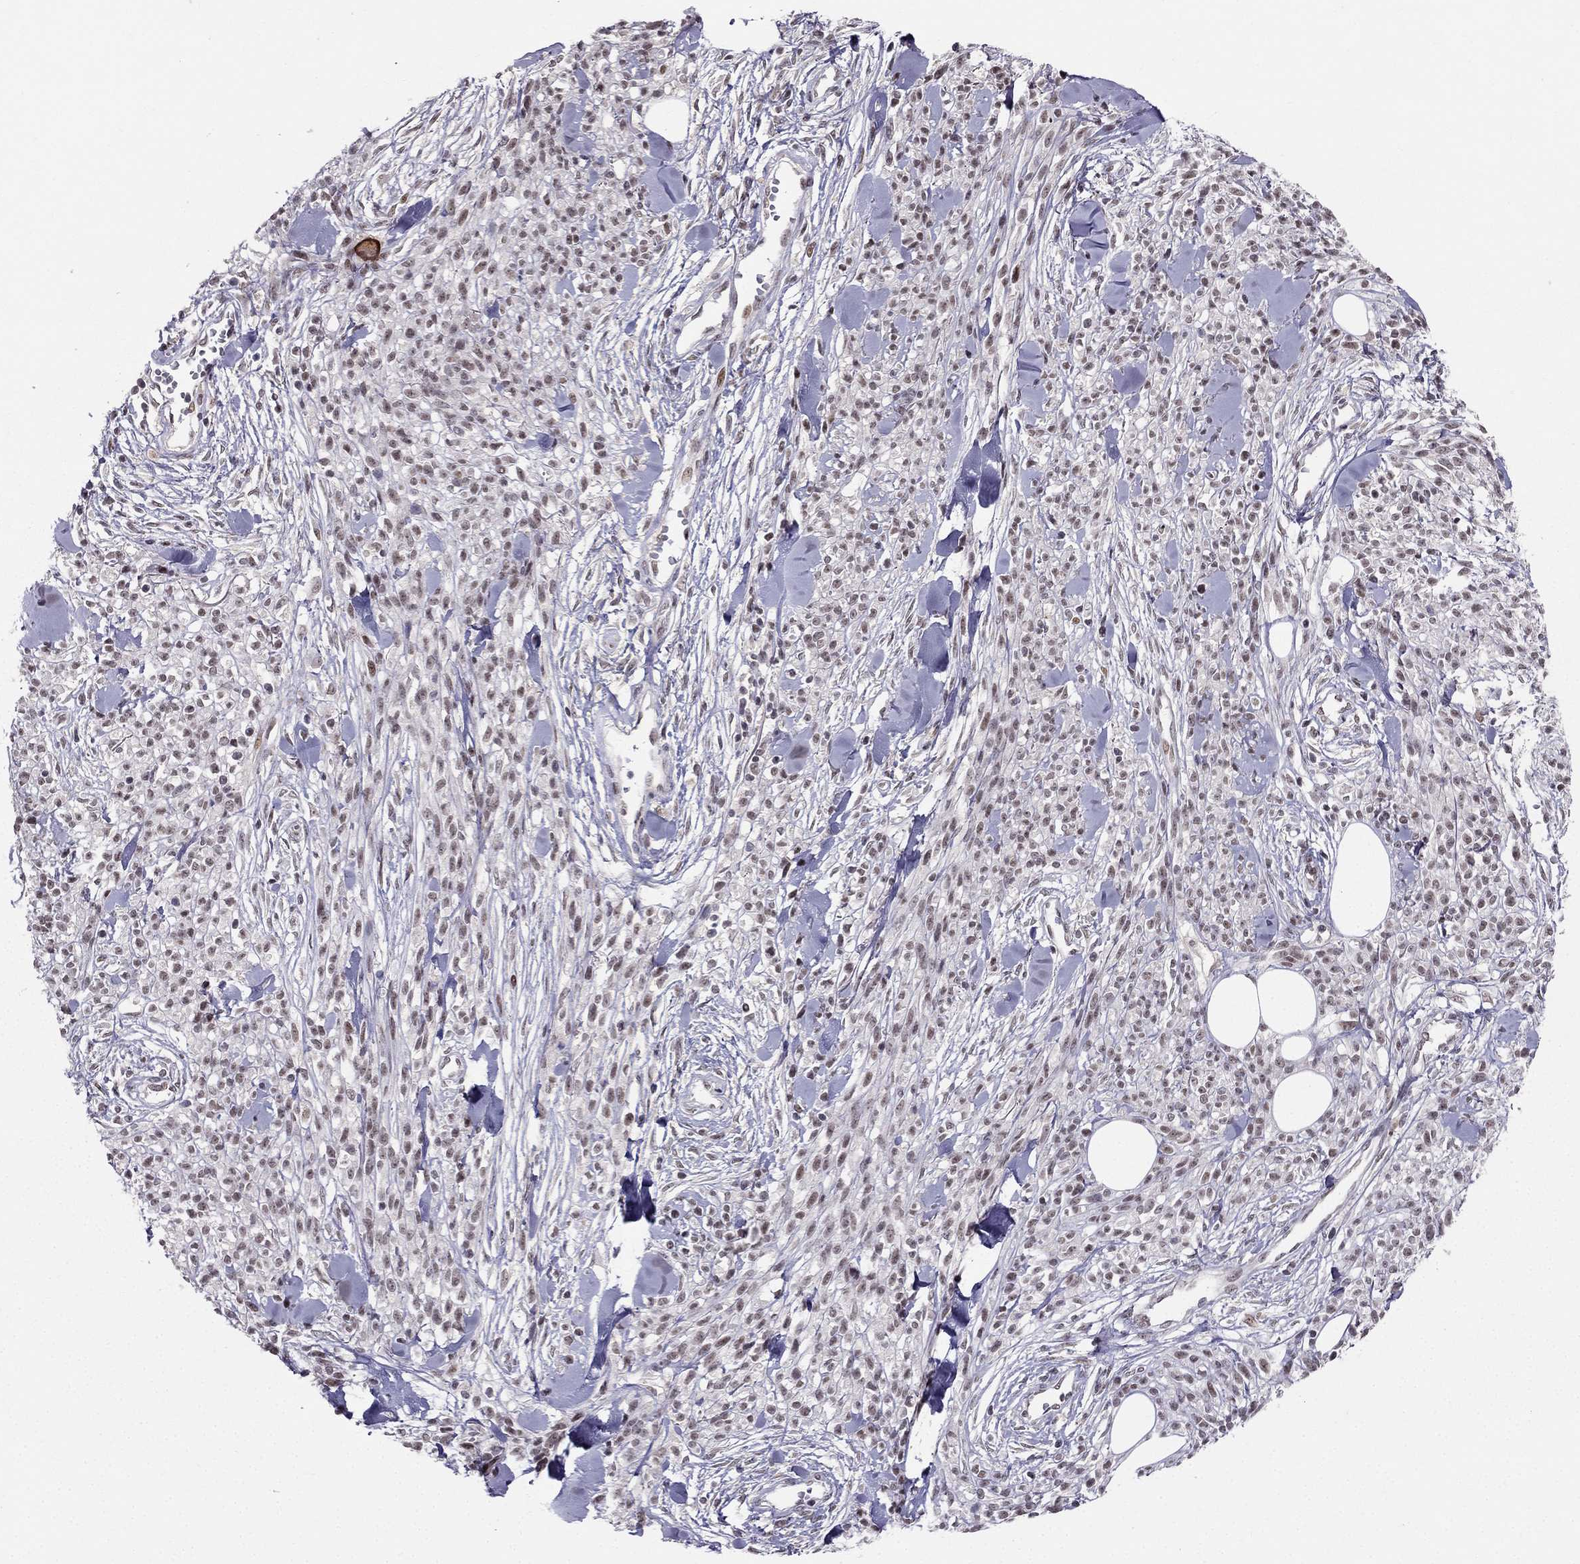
{"staining": {"intensity": "negative", "quantity": "none", "location": "none"}, "tissue": "melanoma", "cell_type": "Tumor cells", "image_type": "cancer", "snomed": [{"axis": "morphology", "description": "Malignant melanoma, NOS"}, {"axis": "topography", "description": "Skin"}, {"axis": "topography", "description": "Skin of trunk"}], "caption": "Human melanoma stained for a protein using immunohistochemistry reveals no expression in tumor cells.", "gene": "RPRD2", "patient": {"sex": "male", "age": 74}}